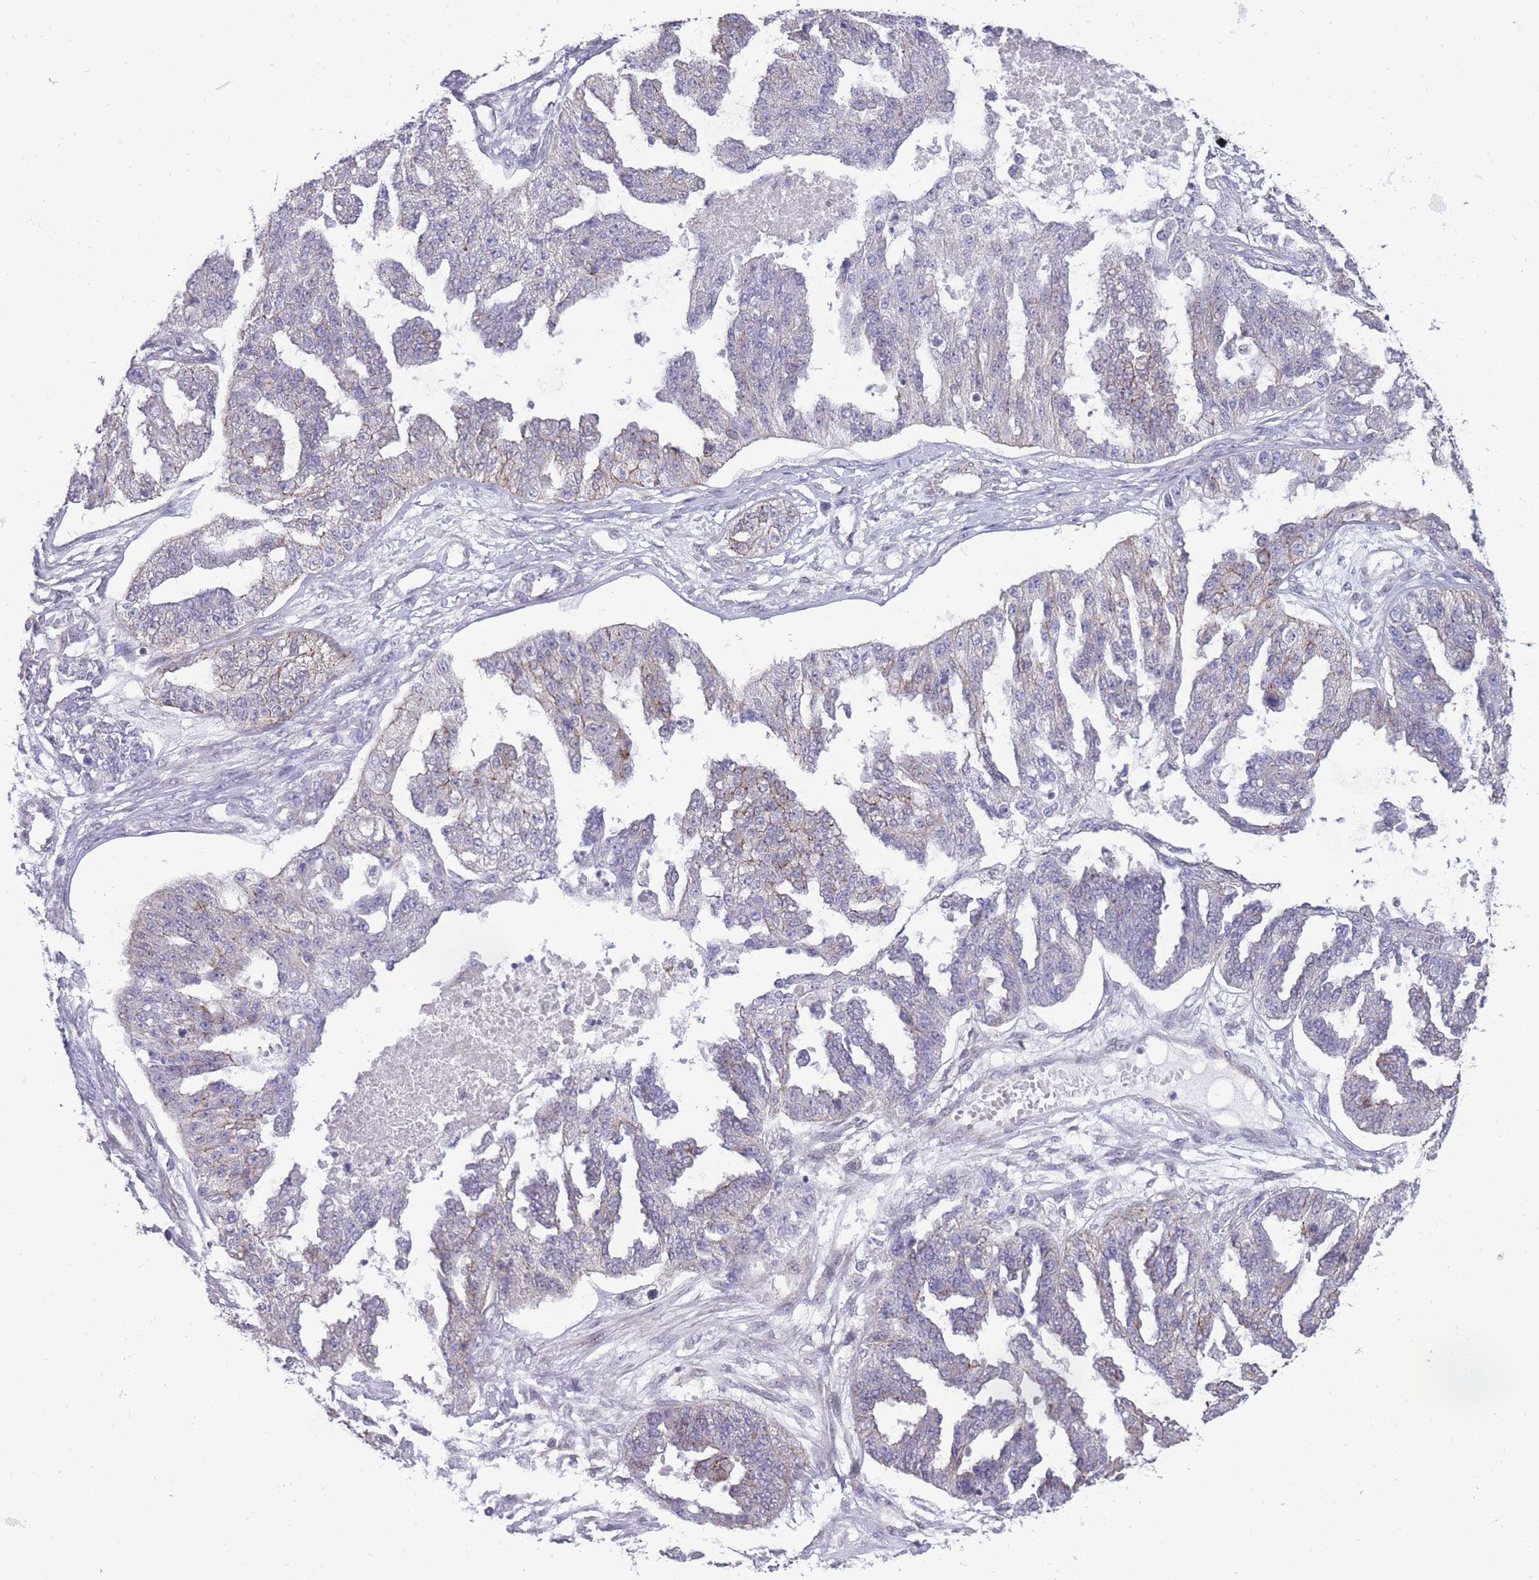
{"staining": {"intensity": "negative", "quantity": "none", "location": "none"}, "tissue": "ovarian cancer", "cell_type": "Tumor cells", "image_type": "cancer", "snomed": [{"axis": "morphology", "description": "Cystadenocarcinoma, serous, NOS"}, {"axis": "topography", "description": "Ovary"}], "caption": "Immunohistochemical staining of human serous cystadenocarcinoma (ovarian) reveals no significant expression in tumor cells. (DAB IHC, high magnification).", "gene": "RIC8A", "patient": {"sex": "female", "age": 58}}